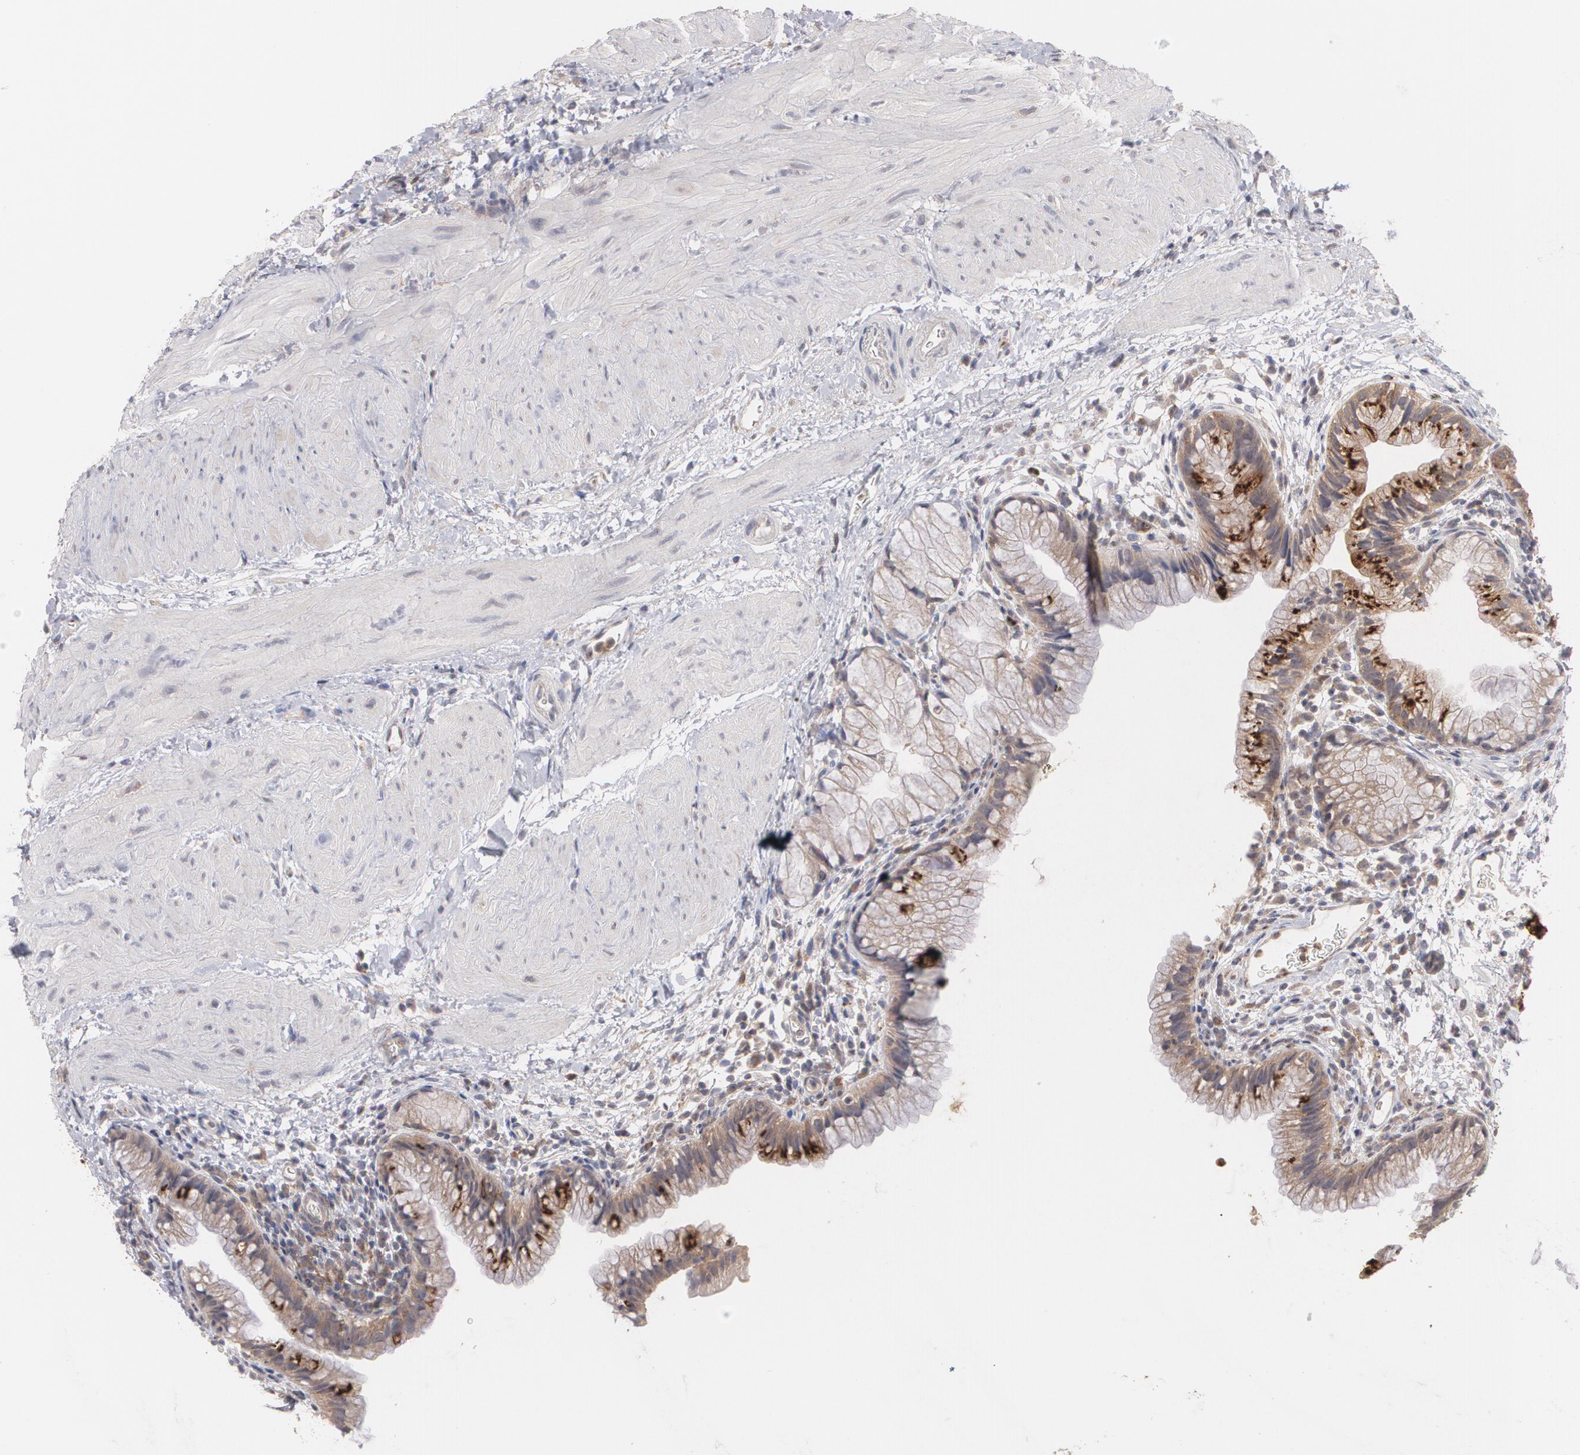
{"staining": {"intensity": "moderate", "quantity": "<25%", "location": "cytoplasmic/membranous"}, "tissue": "gallbladder", "cell_type": "Glandular cells", "image_type": "normal", "snomed": [{"axis": "morphology", "description": "Normal tissue, NOS"}, {"axis": "morphology", "description": "Inflammation, NOS"}, {"axis": "topography", "description": "Gallbladder"}], "caption": "Immunohistochemical staining of benign human gallbladder displays <25% levels of moderate cytoplasmic/membranous protein expression in about <25% of glandular cells. The protein of interest is stained brown, and the nuclei are stained in blue (DAB IHC with brightfield microscopy, high magnification).", "gene": "HTT", "patient": {"sex": "male", "age": 66}}